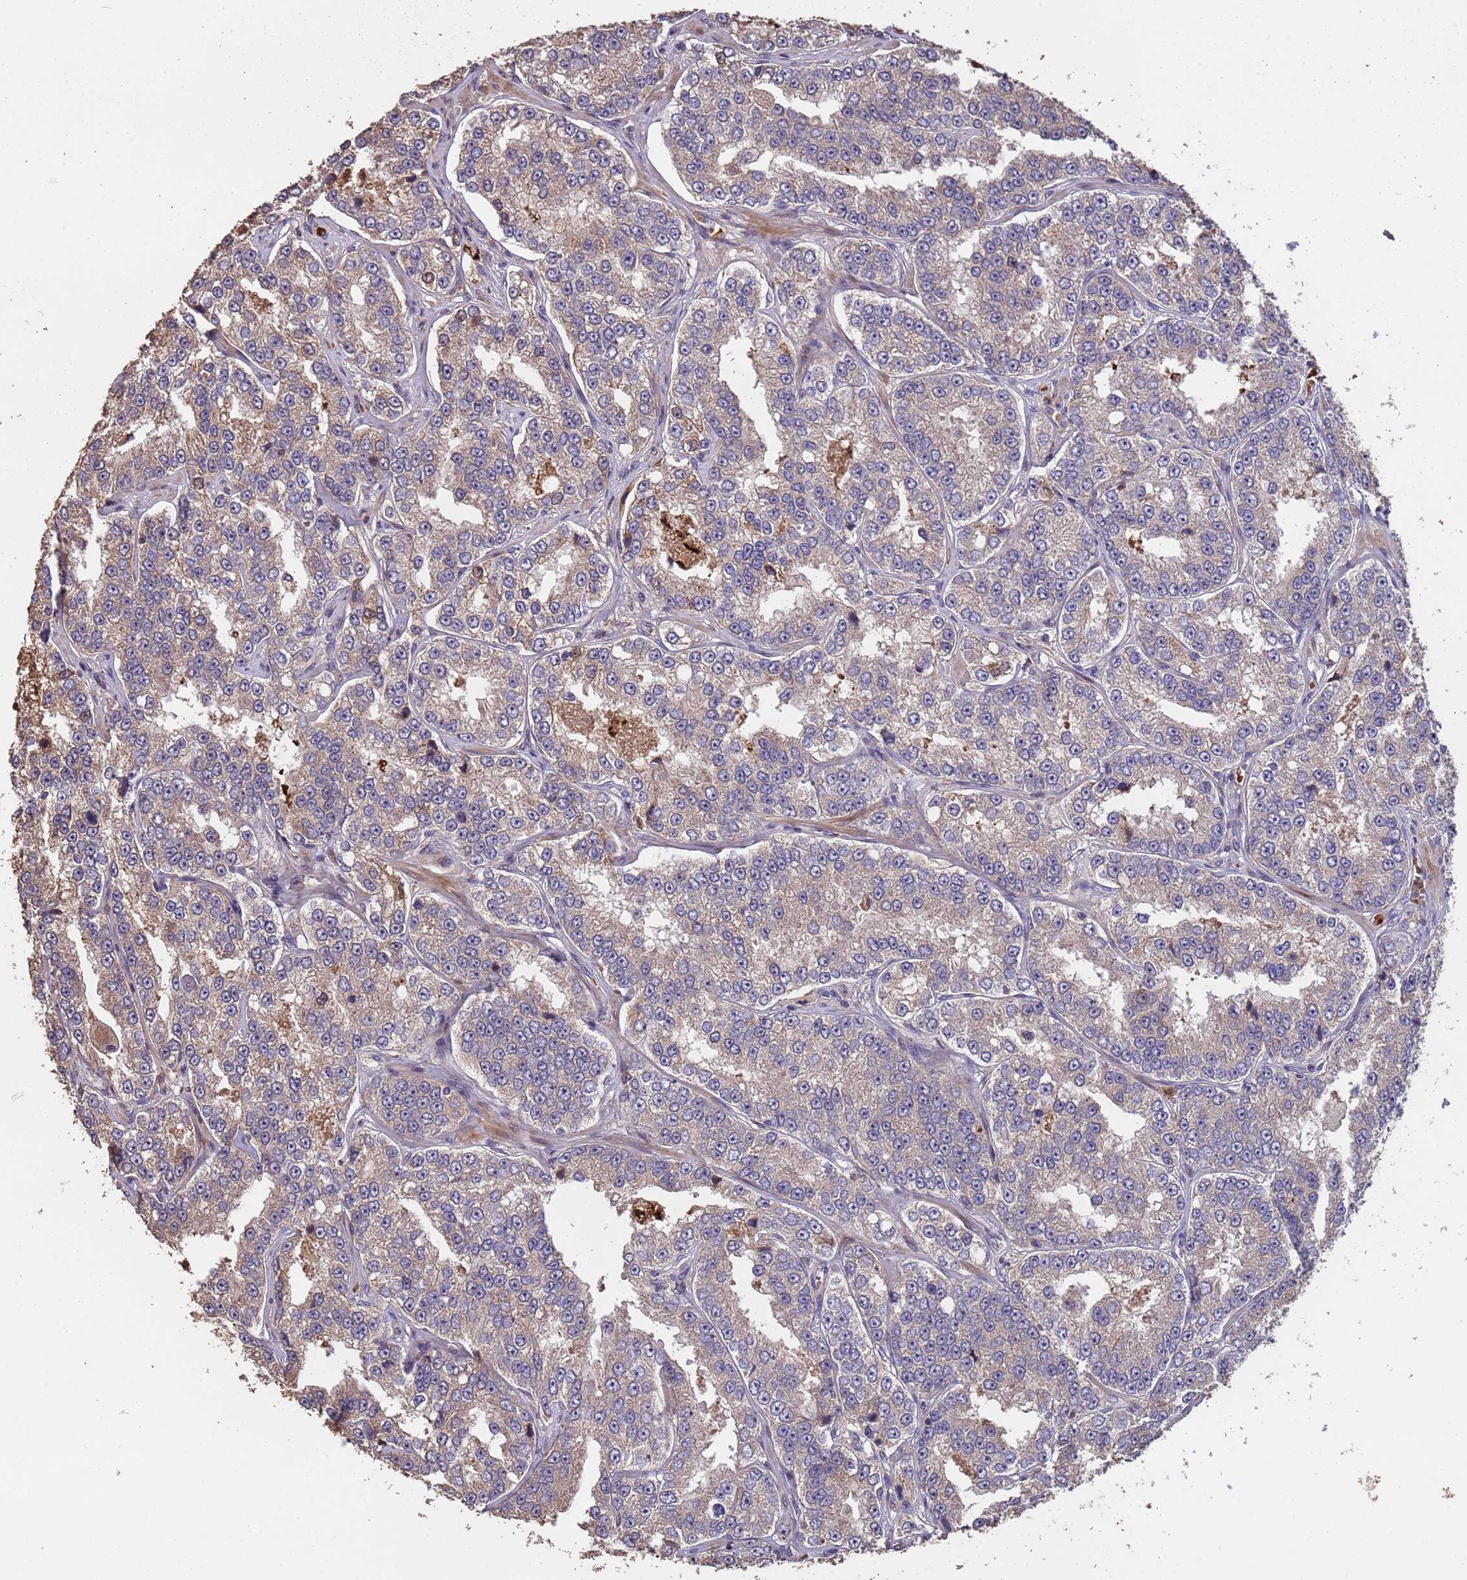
{"staining": {"intensity": "weak", "quantity": "<25%", "location": "cytoplasmic/membranous"}, "tissue": "prostate cancer", "cell_type": "Tumor cells", "image_type": "cancer", "snomed": [{"axis": "morphology", "description": "Normal tissue, NOS"}, {"axis": "morphology", "description": "Adenocarcinoma, High grade"}, {"axis": "topography", "description": "Prostate"}], "caption": "Prostate adenocarcinoma (high-grade) was stained to show a protein in brown. There is no significant staining in tumor cells. (Stains: DAB IHC with hematoxylin counter stain, Microscopy: brightfield microscopy at high magnification).", "gene": "CCDC184", "patient": {"sex": "male", "age": 83}}